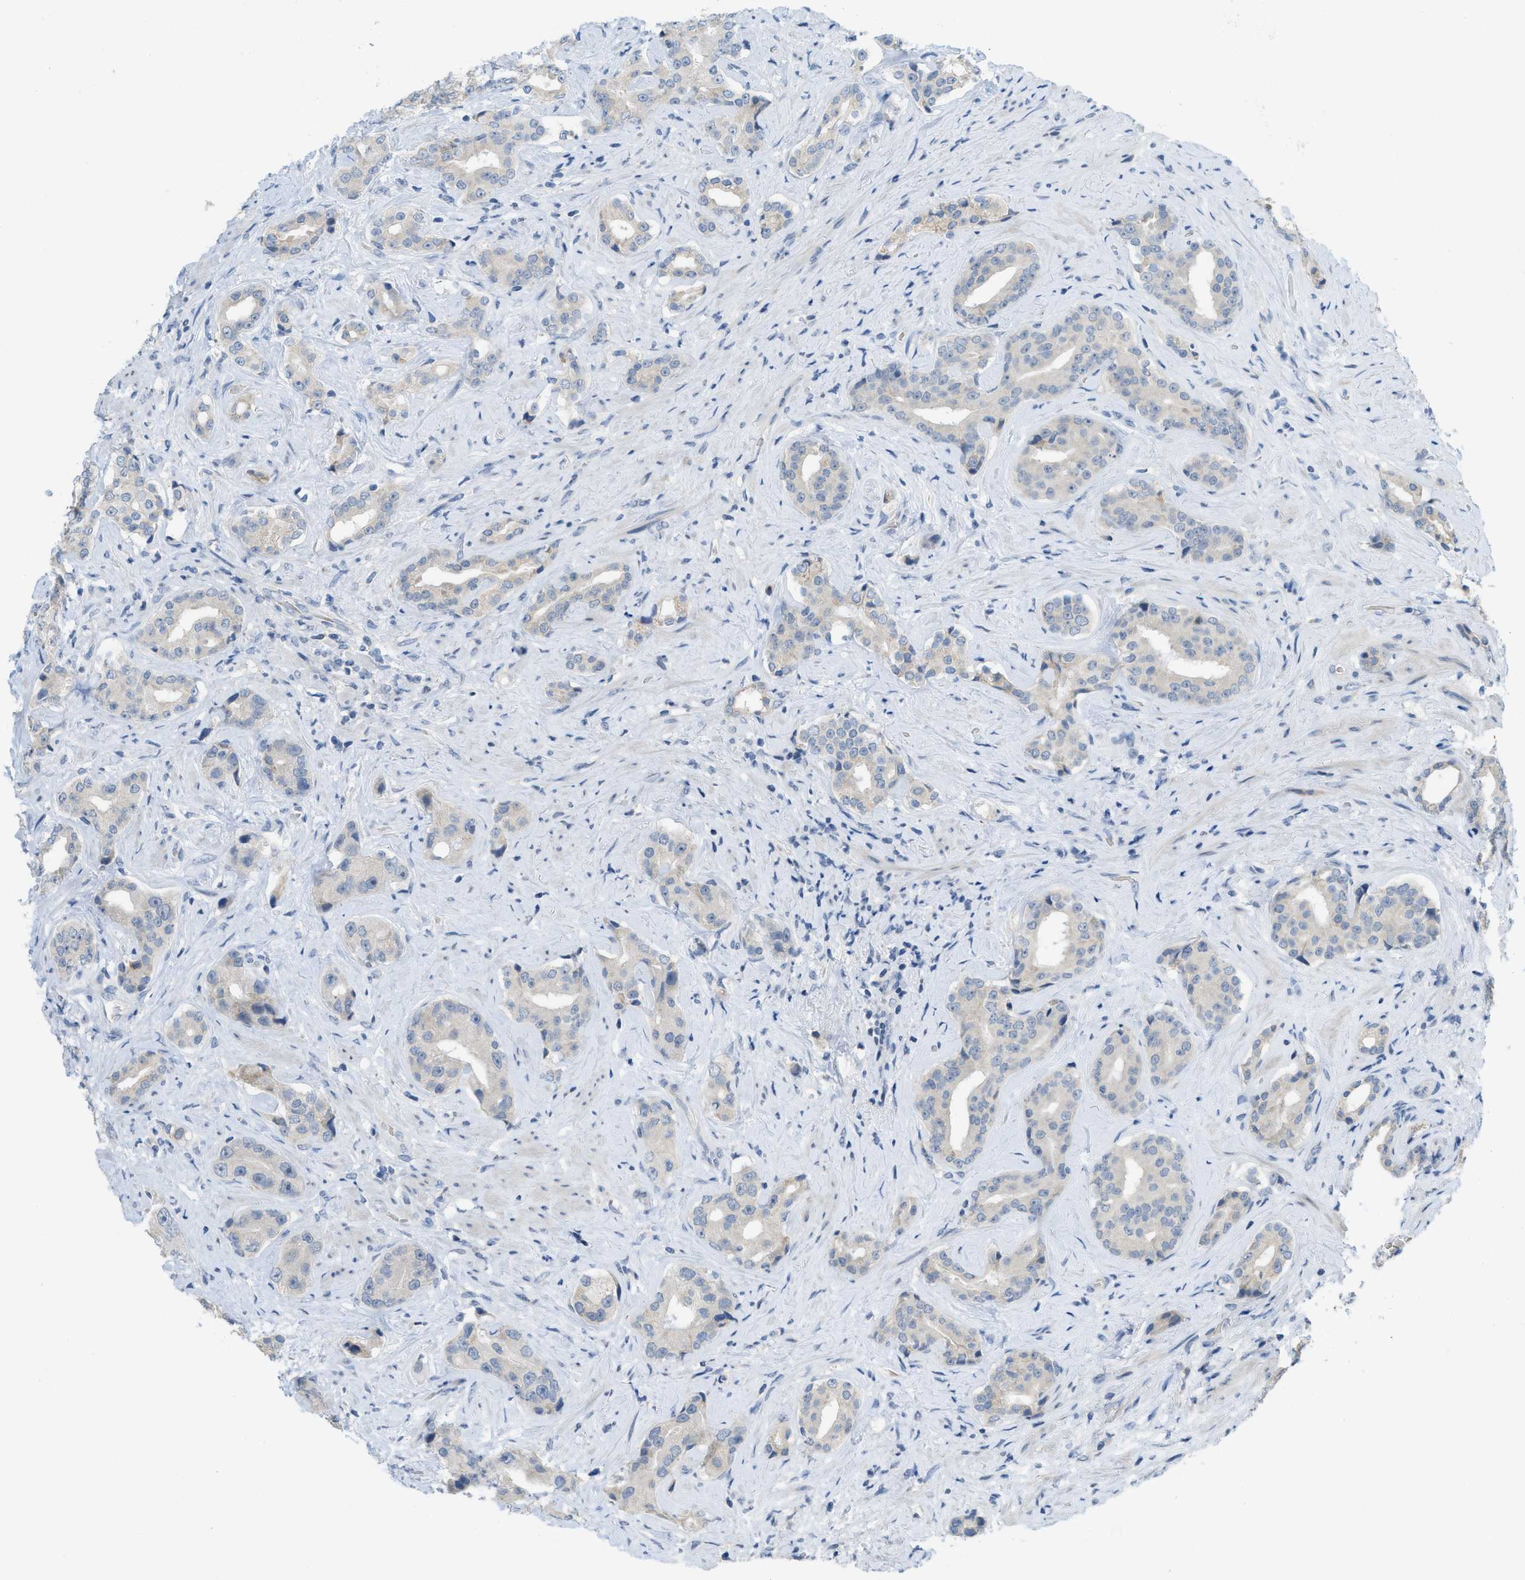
{"staining": {"intensity": "weak", "quantity": "<25%", "location": "cytoplasmic/membranous"}, "tissue": "prostate cancer", "cell_type": "Tumor cells", "image_type": "cancer", "snomed": [{"axis": "morphology", "description": "Adenocarcinoma, High grade"}, {"axis": "topography", "description": "Prostate"}], "caption": "An IHC image of prostate cancer is shown. There is no staining in tumor cells of prostate cancer. The staining was performed using DAB to visualize the protein expression in brown, while the nuclei were stained in blue with hematoxylin (Magnification: 20x).", "gene": "TXNDC2", "patient": {"sex": "male", "age": 71}}